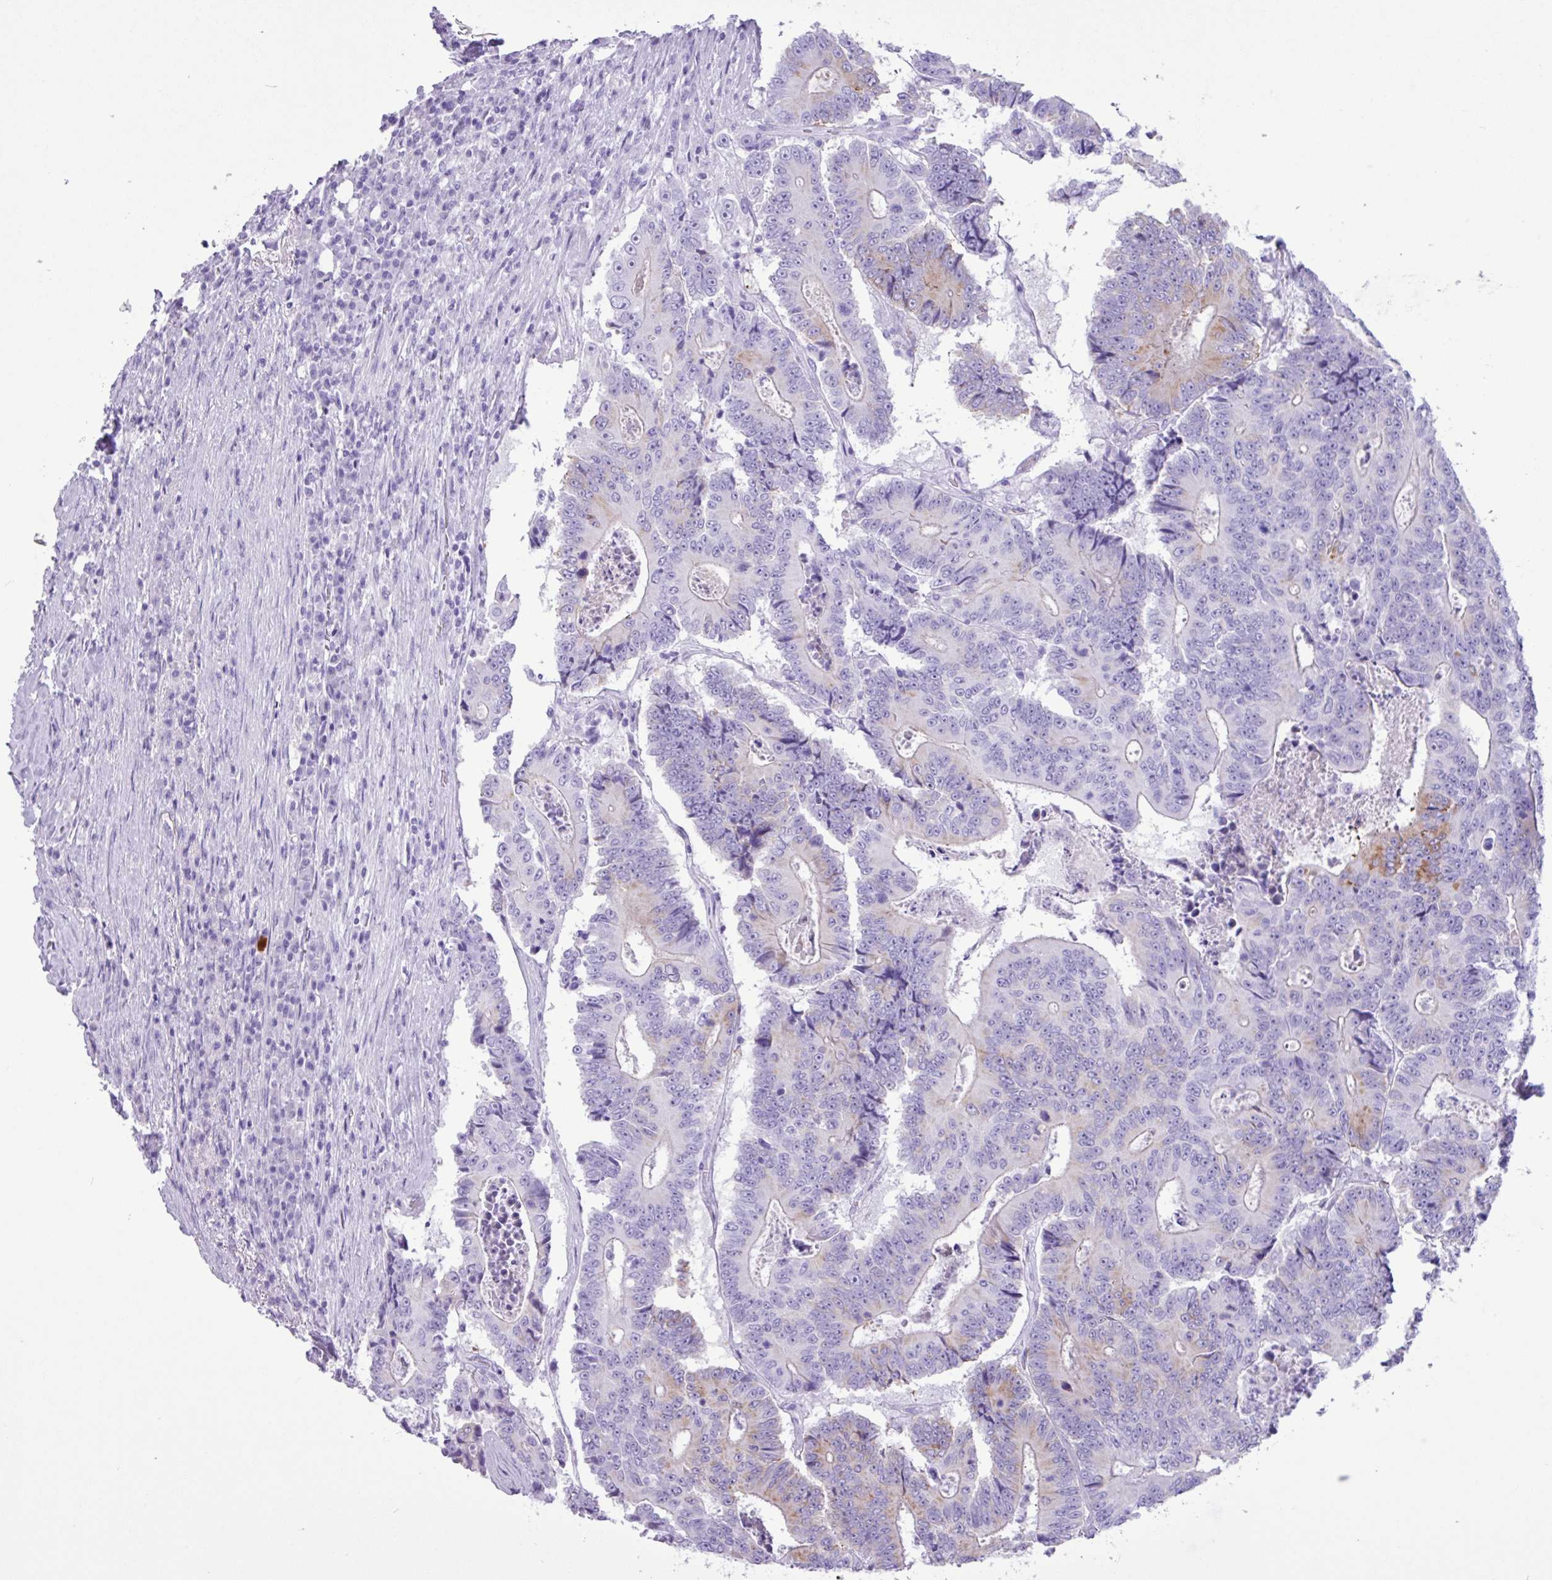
{"staining": {"intensity": "moderate", "quantity": "<25%", "location": "cytoplasmic/membranous"}, "tissue": "colorectal cancer", "cell_type": "Tumor cells", "image_type": "cancer", "snomed": [{"axis": "morphology", "description": "Adenocarcinoma, NOS"}, {"axis": "topography", "description": "Colon"}], "caption": "Human colorectal cancer (adenocarcinoma) stained with a protein marker demonstrates moderate staining in tumor cells.", "gene": "CKMT2", "patient": {"sex": "male", "age": 83}}